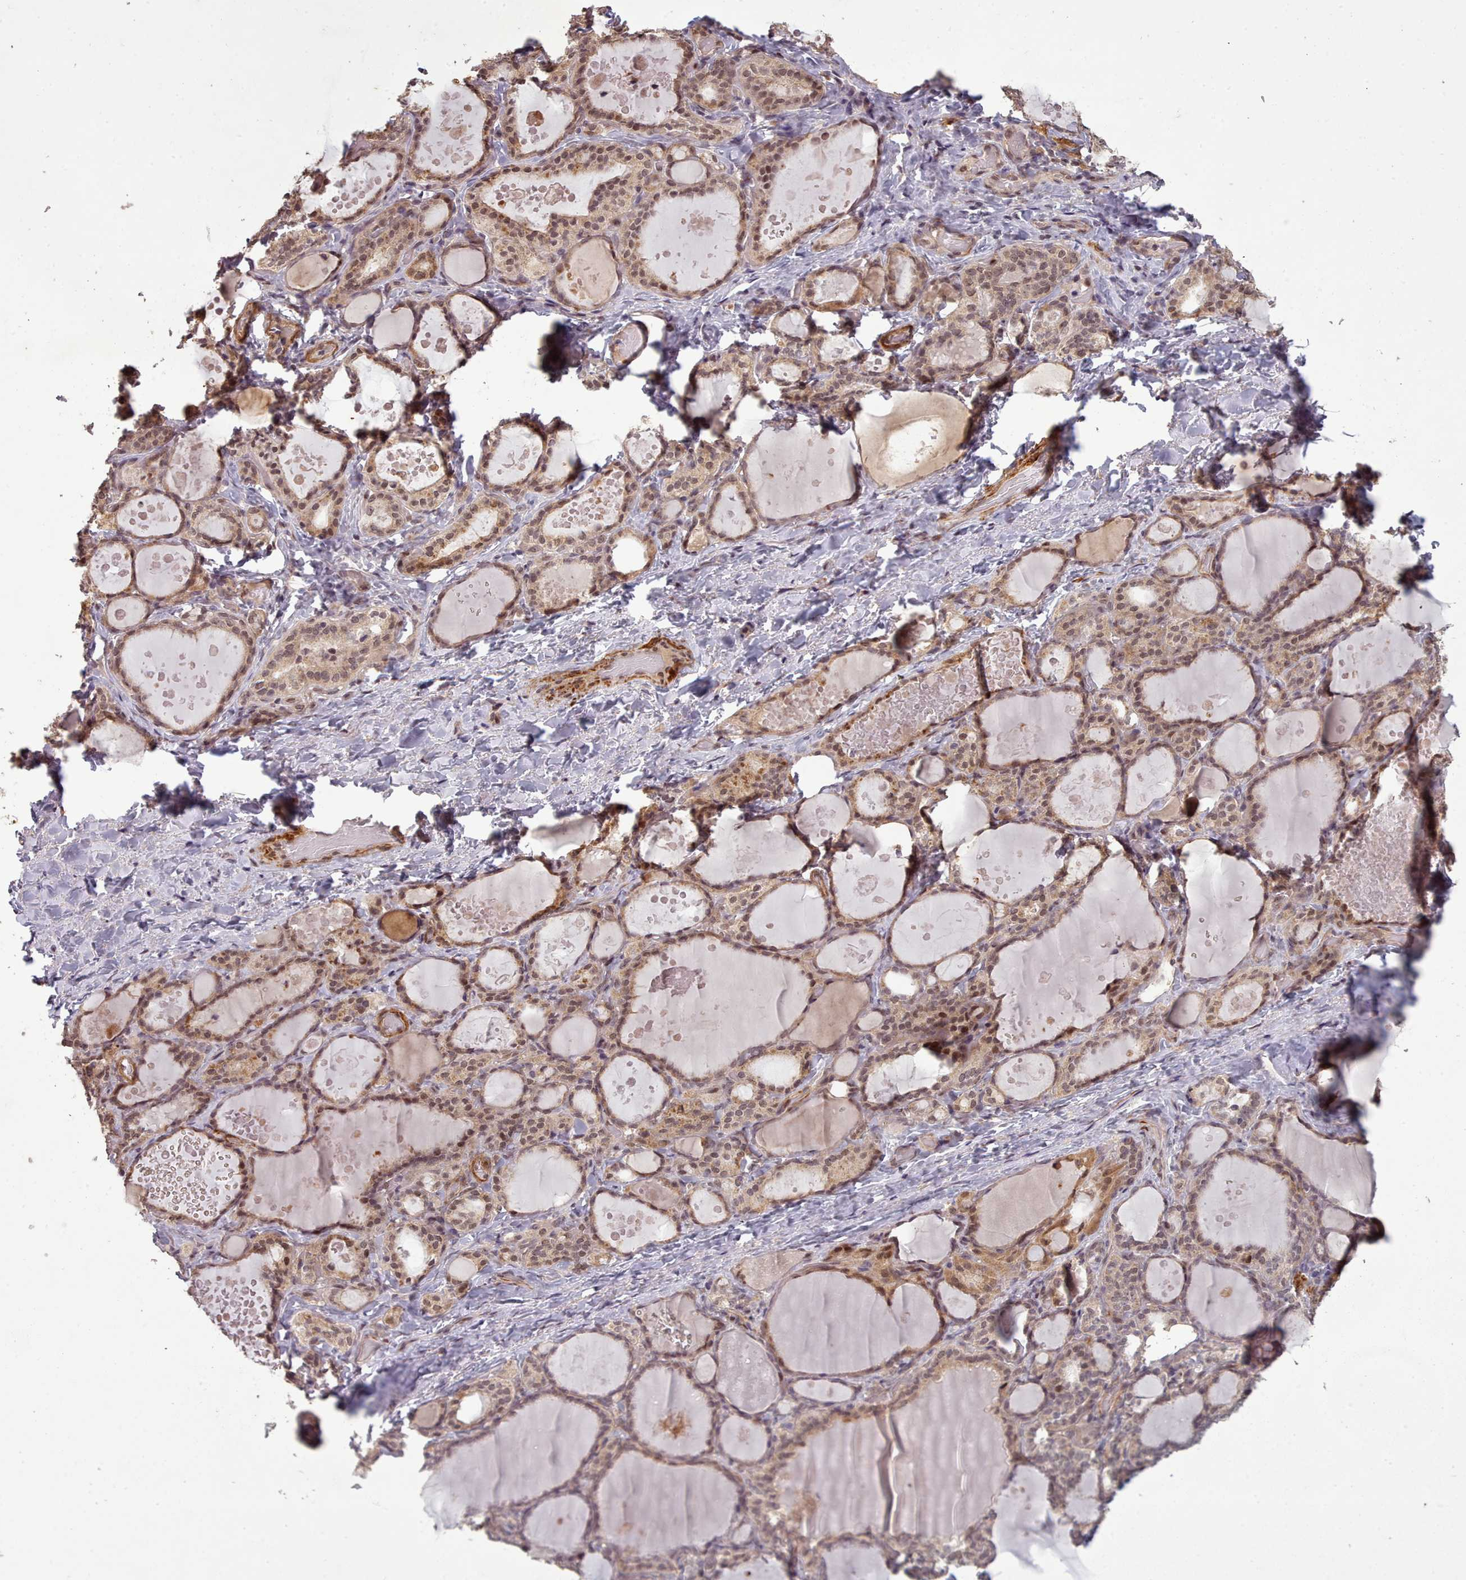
{"staining": {"intensity": "moderate", "quantity": ">75%", "location": "cytoplasmic/membranous,nuclear"}, "tissue": "thyroid gland", "cell_type": "Glandular cells", "image_type": "normal", "snomed": [{"axis": "morphology", "description": "Normal tissue, NOS"}, {"axis": "topography", "description": "Thyroid gland"}], "caption": "Thyroid gland stained with immunohistochemistry (IHC) shows moderate cytoplasmic/membranous,nuclear expression in approximately >75% of glandular cells. (IHC, brightfield microscopy, high magnification).", "gene": "CDC6", "patient": {"sex": "female", "age": 46}}